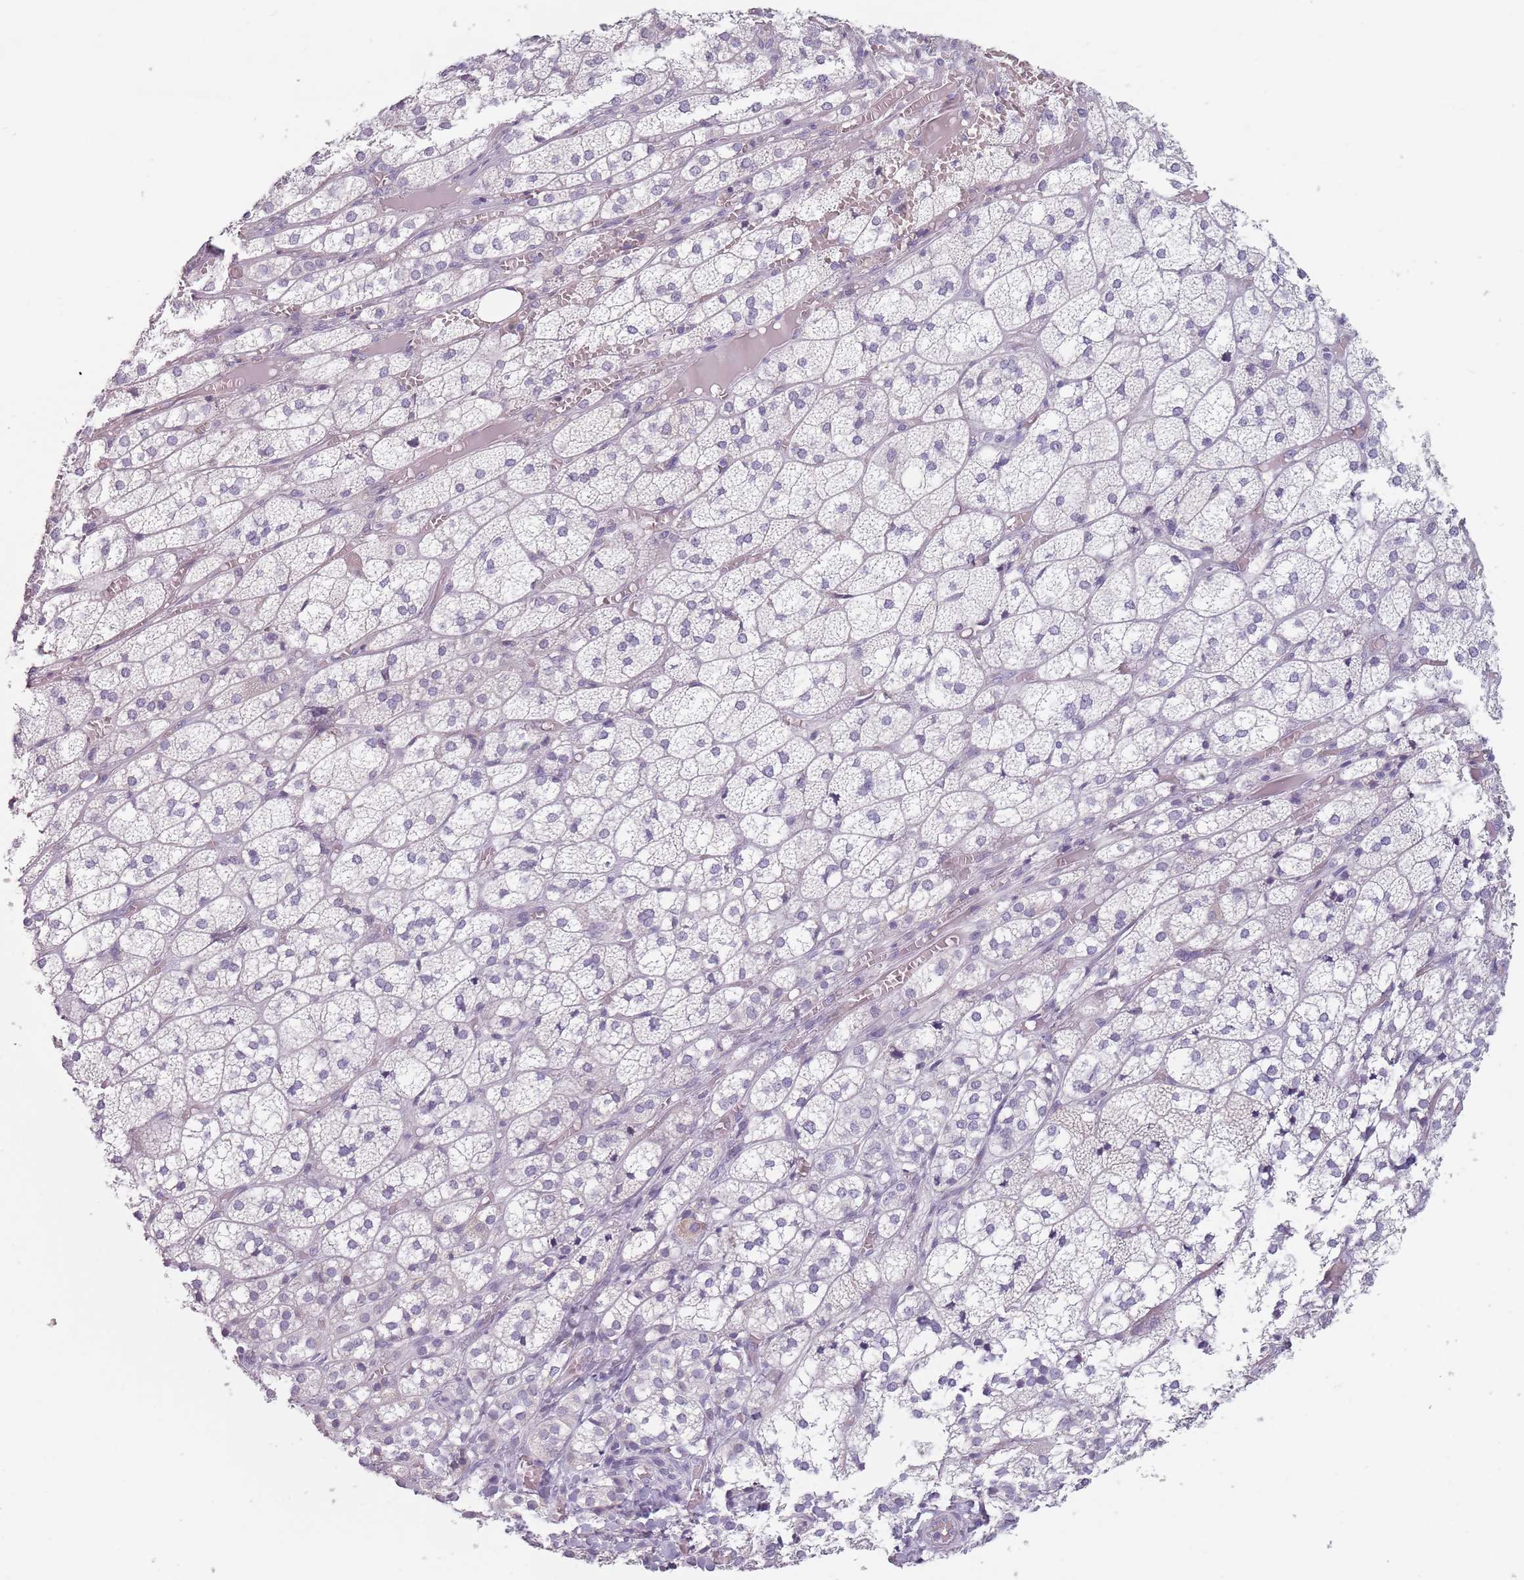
{"staining": {"intensity": "negative", "quantity": "none", "location": "none"}, "tissue": "adrenal gland", "cell_type": "Glandular cells", "image_type": "normal", "snomed": [{"axis": "morphology", "description": "Normal tissue, NOS"}, {"axis": "topography", "description": "Adrenal gland"}], "caption": "Protein analysis of benign adrenal gland shows no significant positivity in glandular cells. (Stains: DAB IHC with hematoxylin counter stain, Microscopy: brightfield microscopy at high magnification).", "gene": "CEP19", "patient": {"sex": "female", "age": 61}}